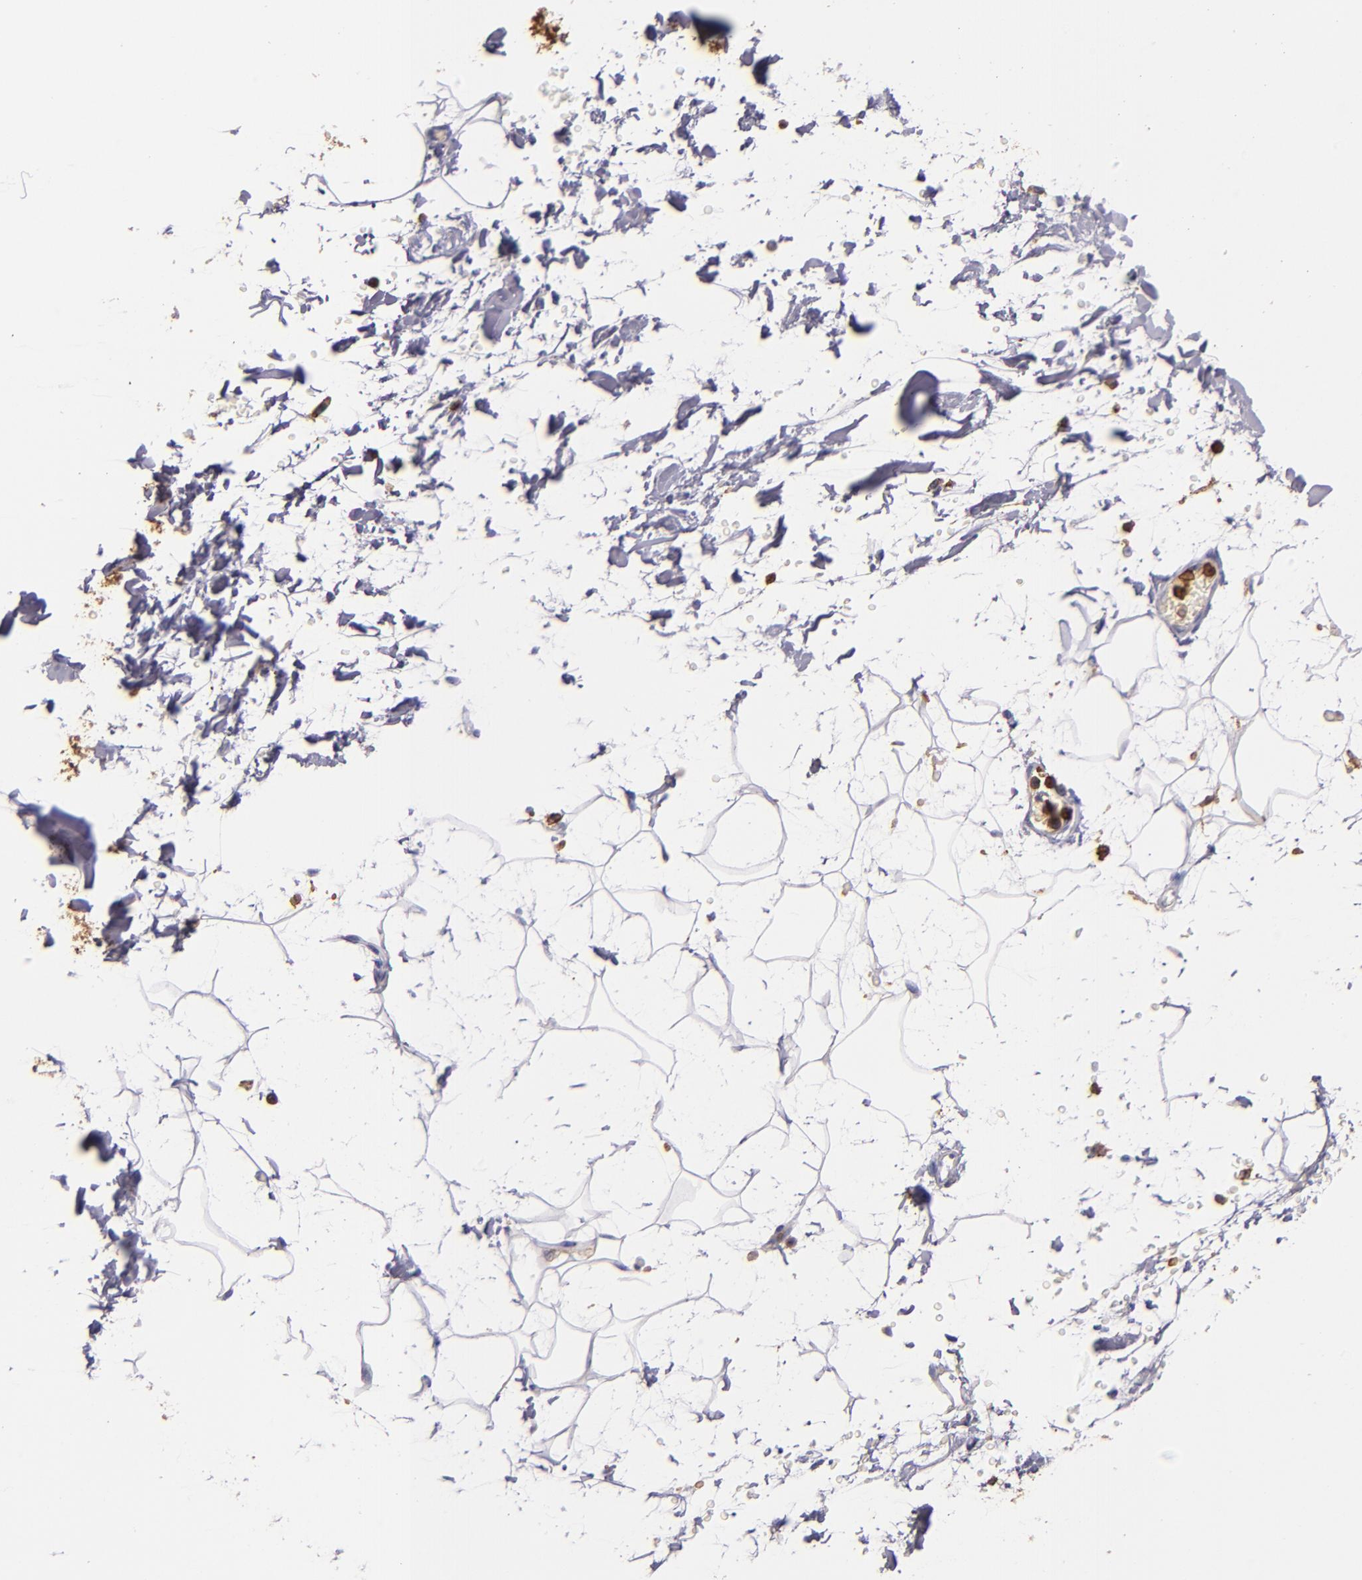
{"staining": {"intensity": "negative", "quantity": "none", "location": "none"}, "tissue": "adipose tissue", "cell_type": "Adipocytes", "image_type": "normal", "snomed": [{"axis": "morphology", "description": "Normal tissue, NOS"}, {"axis": "topography", "description": "Soft tissue"}], "caption": "Adipose tissue was stained to show a protein in brown. There is no significant expression in adipocytes. (IHC, brightfield microscopy, high magnification).", "gene": "C5AR1", "patient": {"sex": "male", "age": 72}}